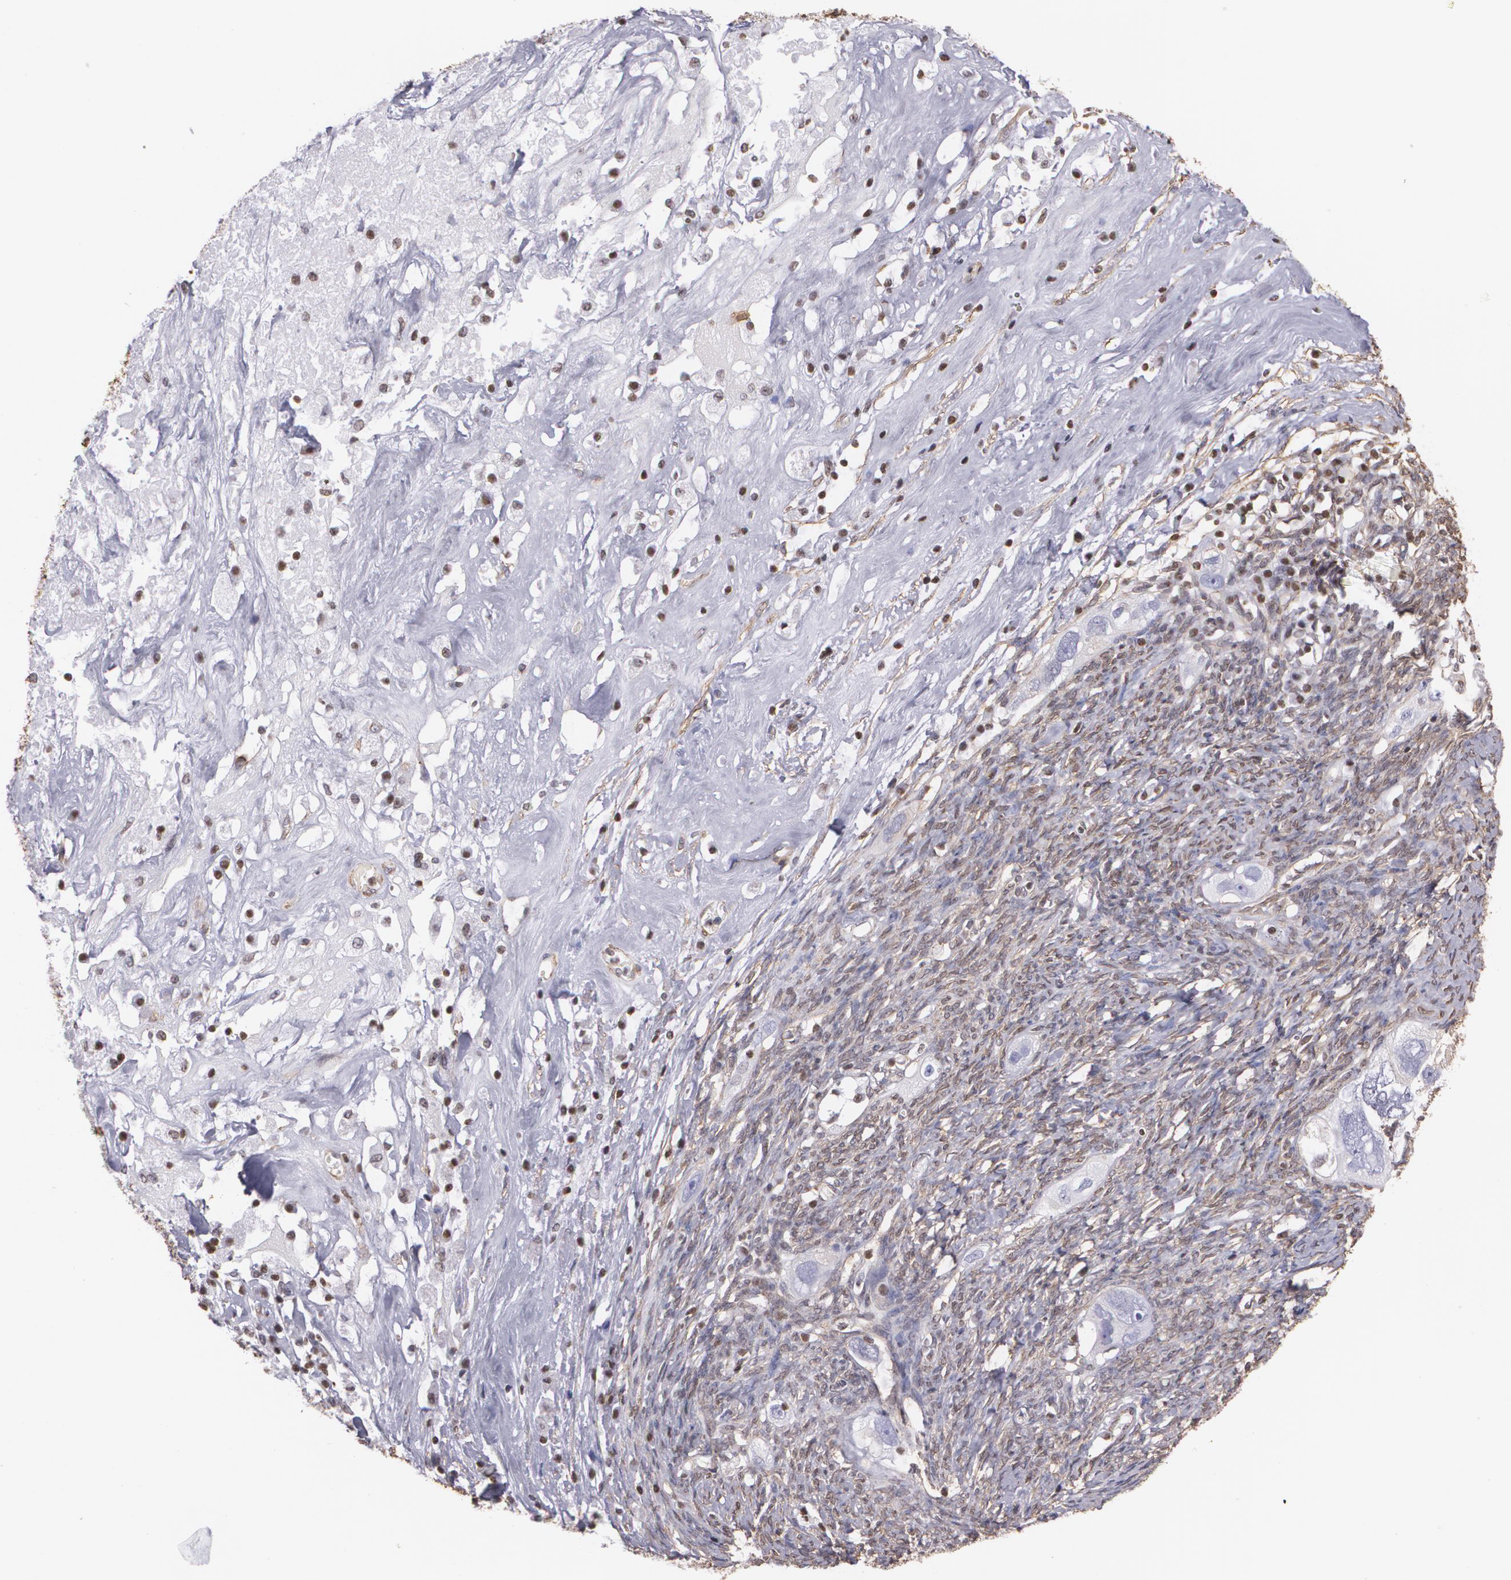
{"staining": {"intensity": "negative", "quantity": "none", "location": "none"}, "tissue": "ovarian cancer", "cell_type": "Tumor cells", "image_type": "cancer", "snomed": [{"axis": "morphology", "description": "Normal tissue, NOS"}, {"axis": "morphology", "description": "Cystadenocarcinoma, serous, NOS"}, {"axis": "topography", "description": "Ovary"}], "caption": "IHC micrograph of neoplastic tissue: human ovarian cancer (serous cystadenocarcinoma) stained with DAB (3,3'-diaminobenzidine) exhibits no significant protein staining in tumor cells.", "gene": "VAMP1", "patient": {"sex": "female", "age": 62}}